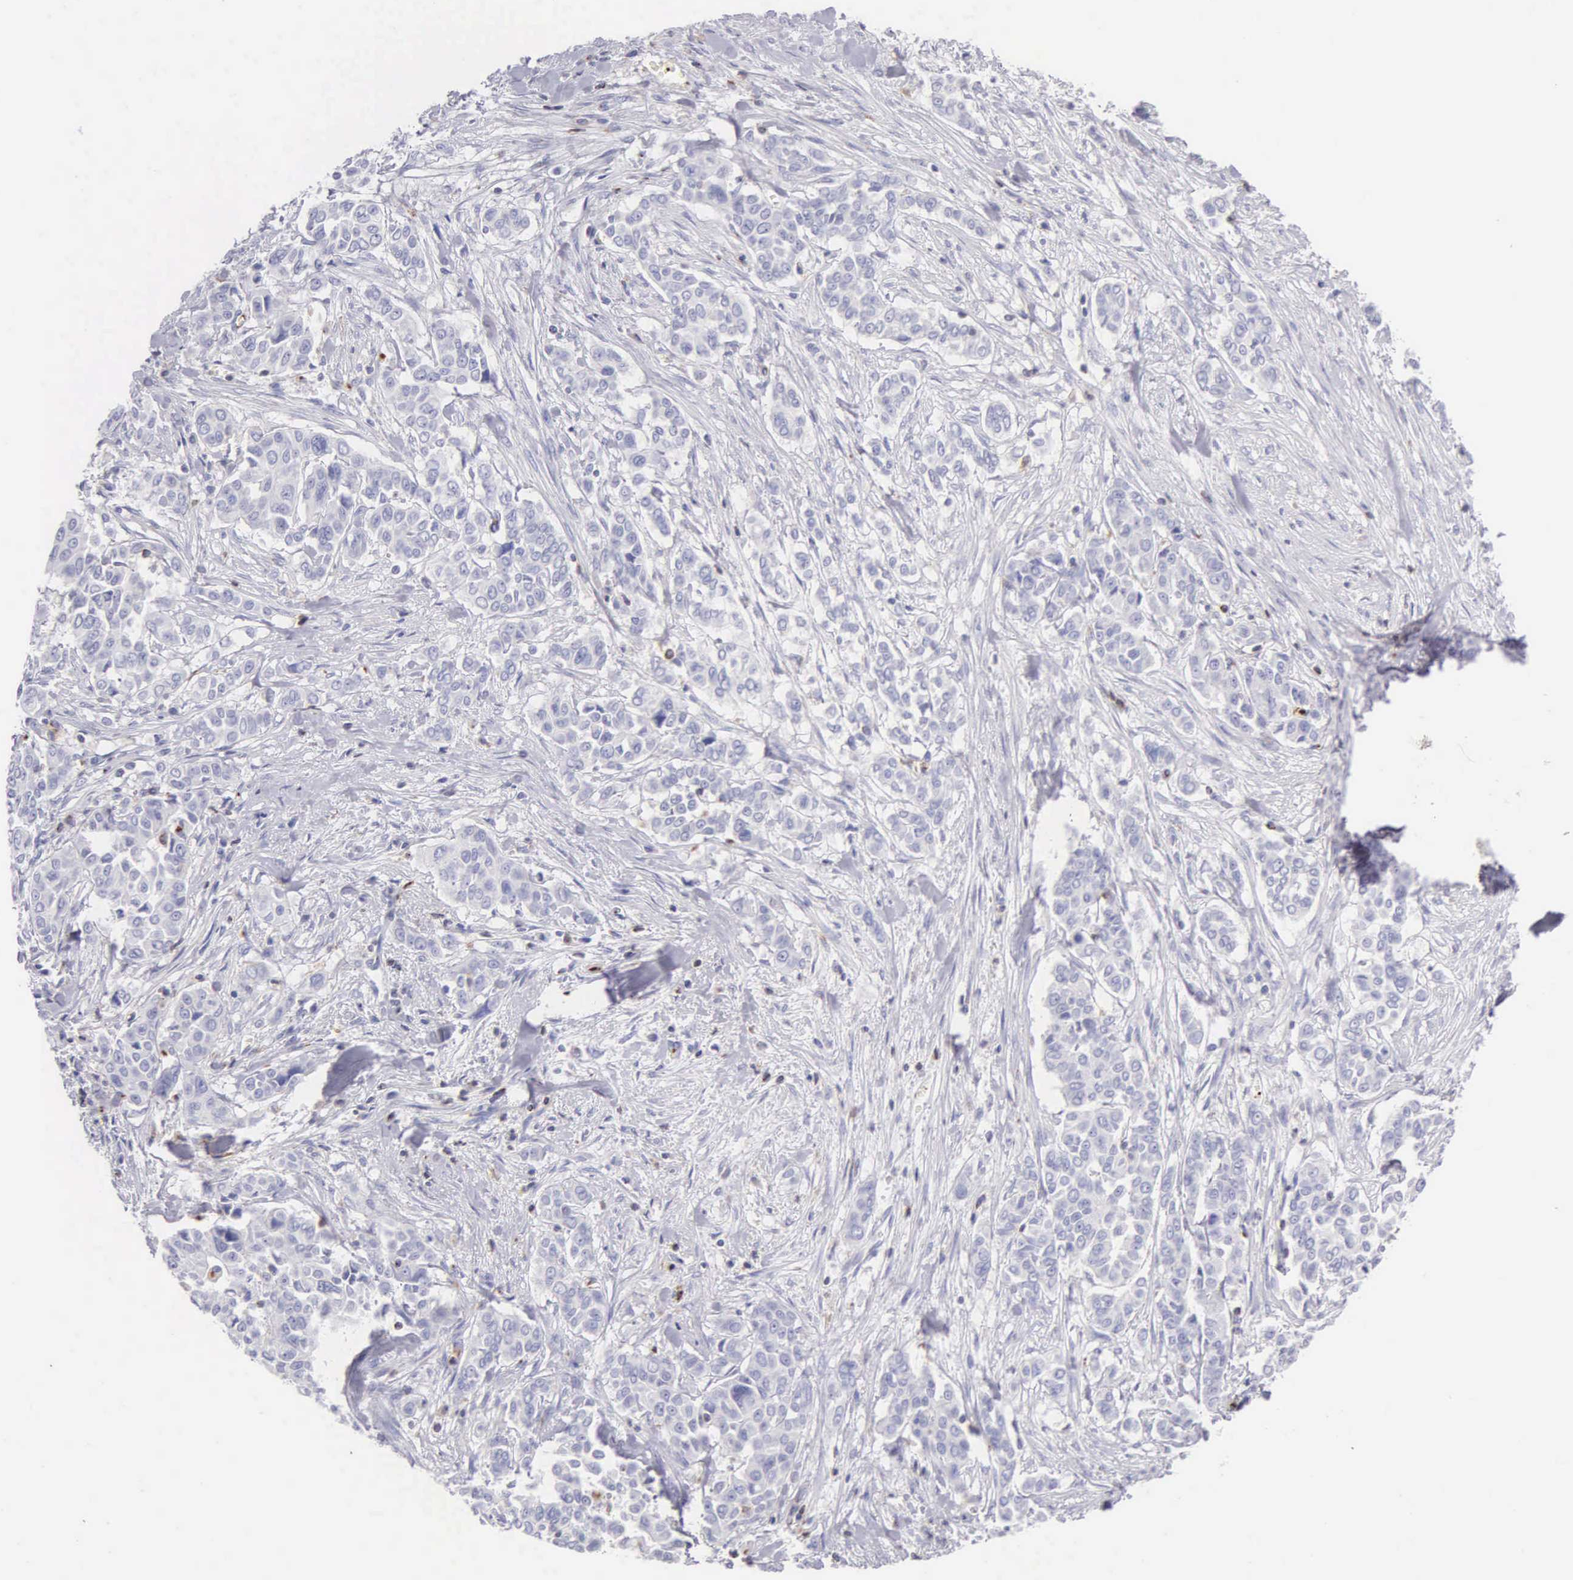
{"staining": {"intensity": "negative", "quantity": "none", "location": "none"}, "tissue": "pancreatic cancer", "cell_type": "Tumor cells", "image_type": "cancer", "snomed": [{"axis": "morphology", "description": "Adenocarcinoma, NOS"}, {"axis": "topography", "description": "Pancreas"}], "caption": "The immunohistochemistry histopathology image has no significant positivity in tumor cells of pancreatic cancer (adenocarcinoma) tissue.", "gene": "SRGN", "patient": {"sex": "female", "age": 52}}